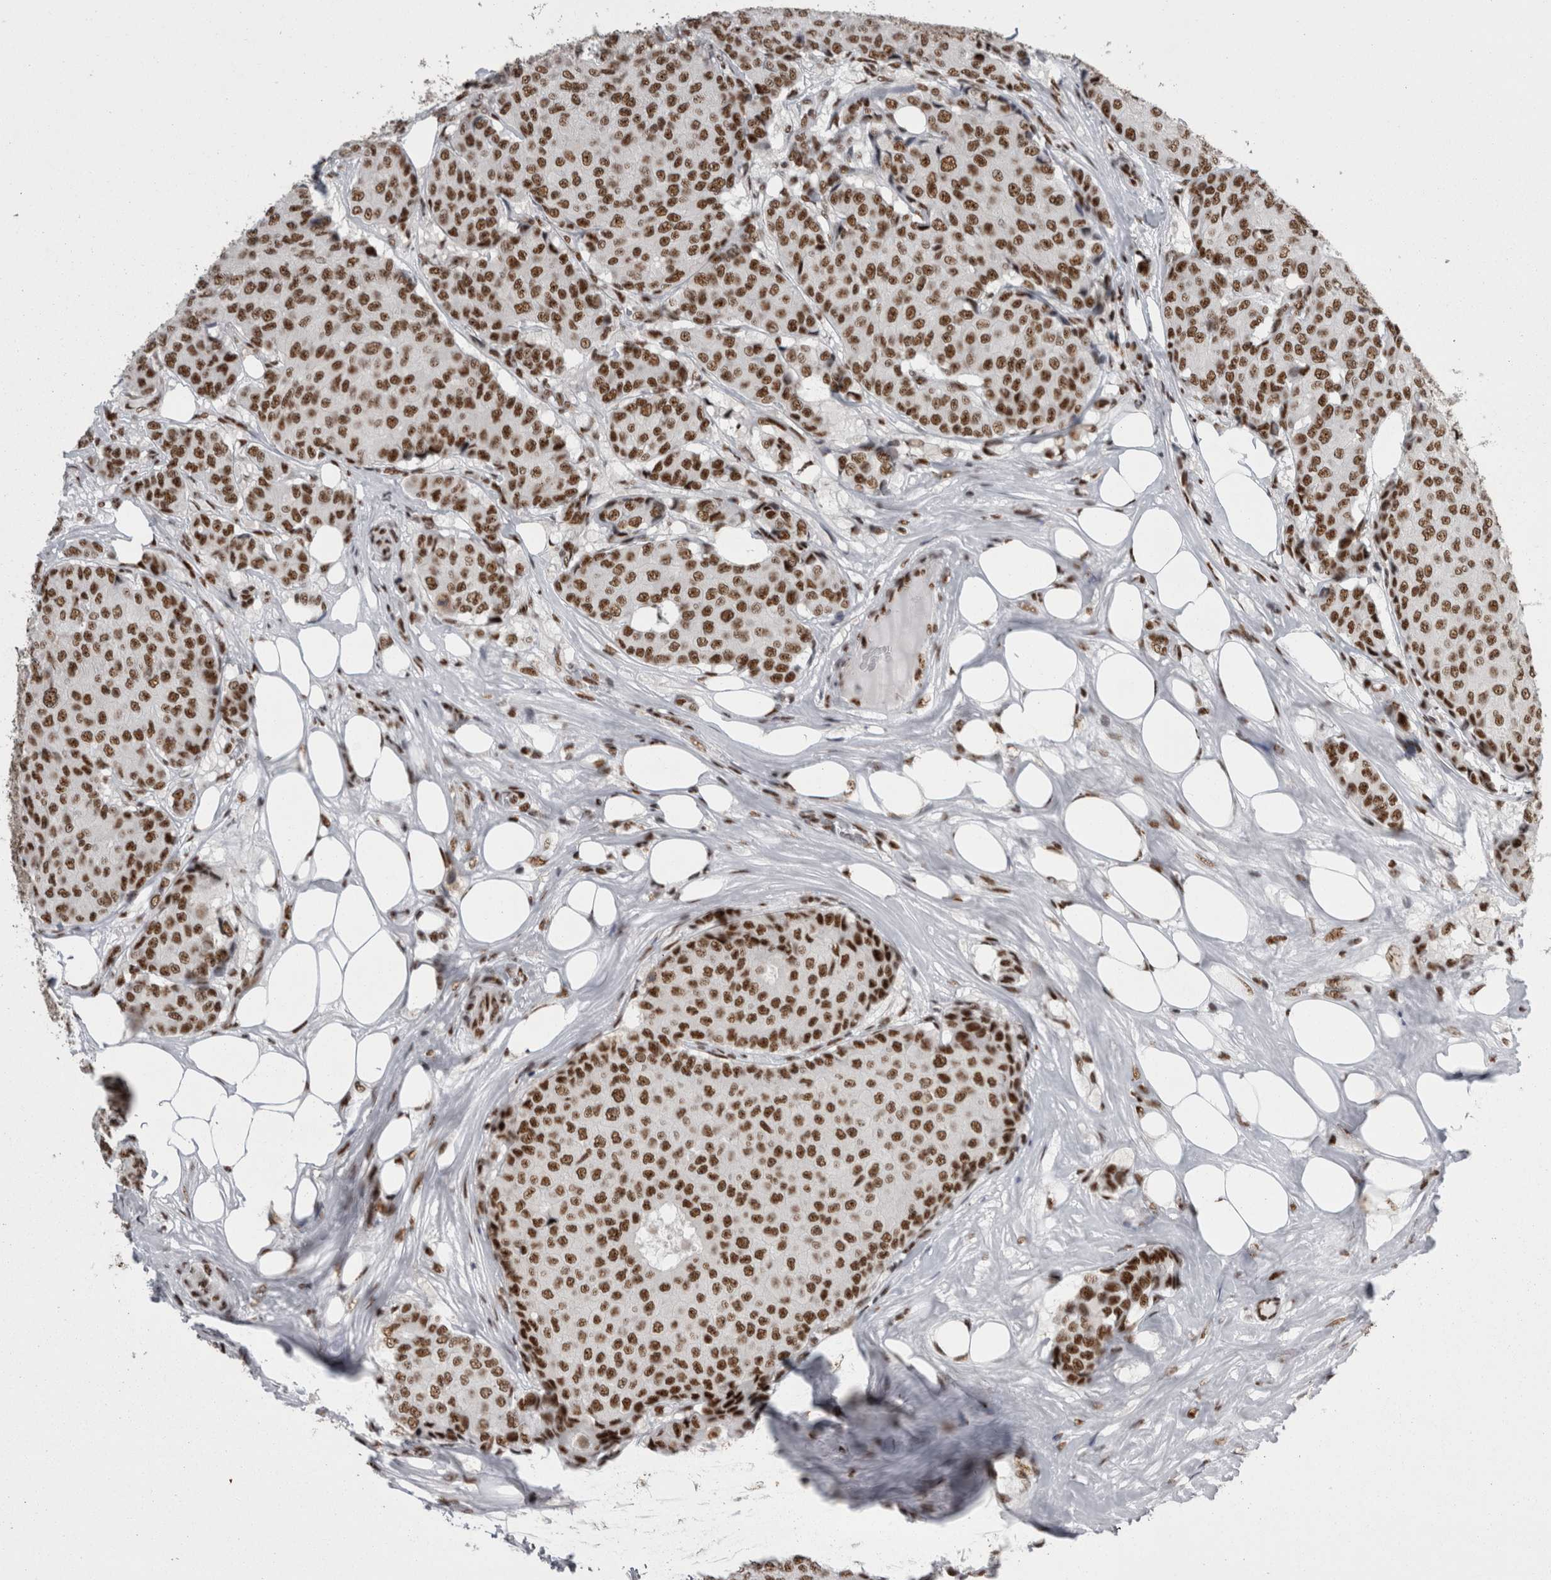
{"staining": {"intensity": "strong", "quantity": ">75%", "location": "nuclear"}, "tissue": "breast cancer", "cell_type": "Tumor cells", "image_type": "cancer", "snomed": [{"axis": "morphology", "description": "Duct carcinoma"}, {"axis": "topography", "description": "Breast"}], "caption": "Immunohistochemistry micrograph of breast cancer stained for a protein (brown), which exhibits high levels of strong nuclear expression in about >75% of tumor cells.", "gene": "SNRNP40", "patient": {"sex": "female", "age": 75}}